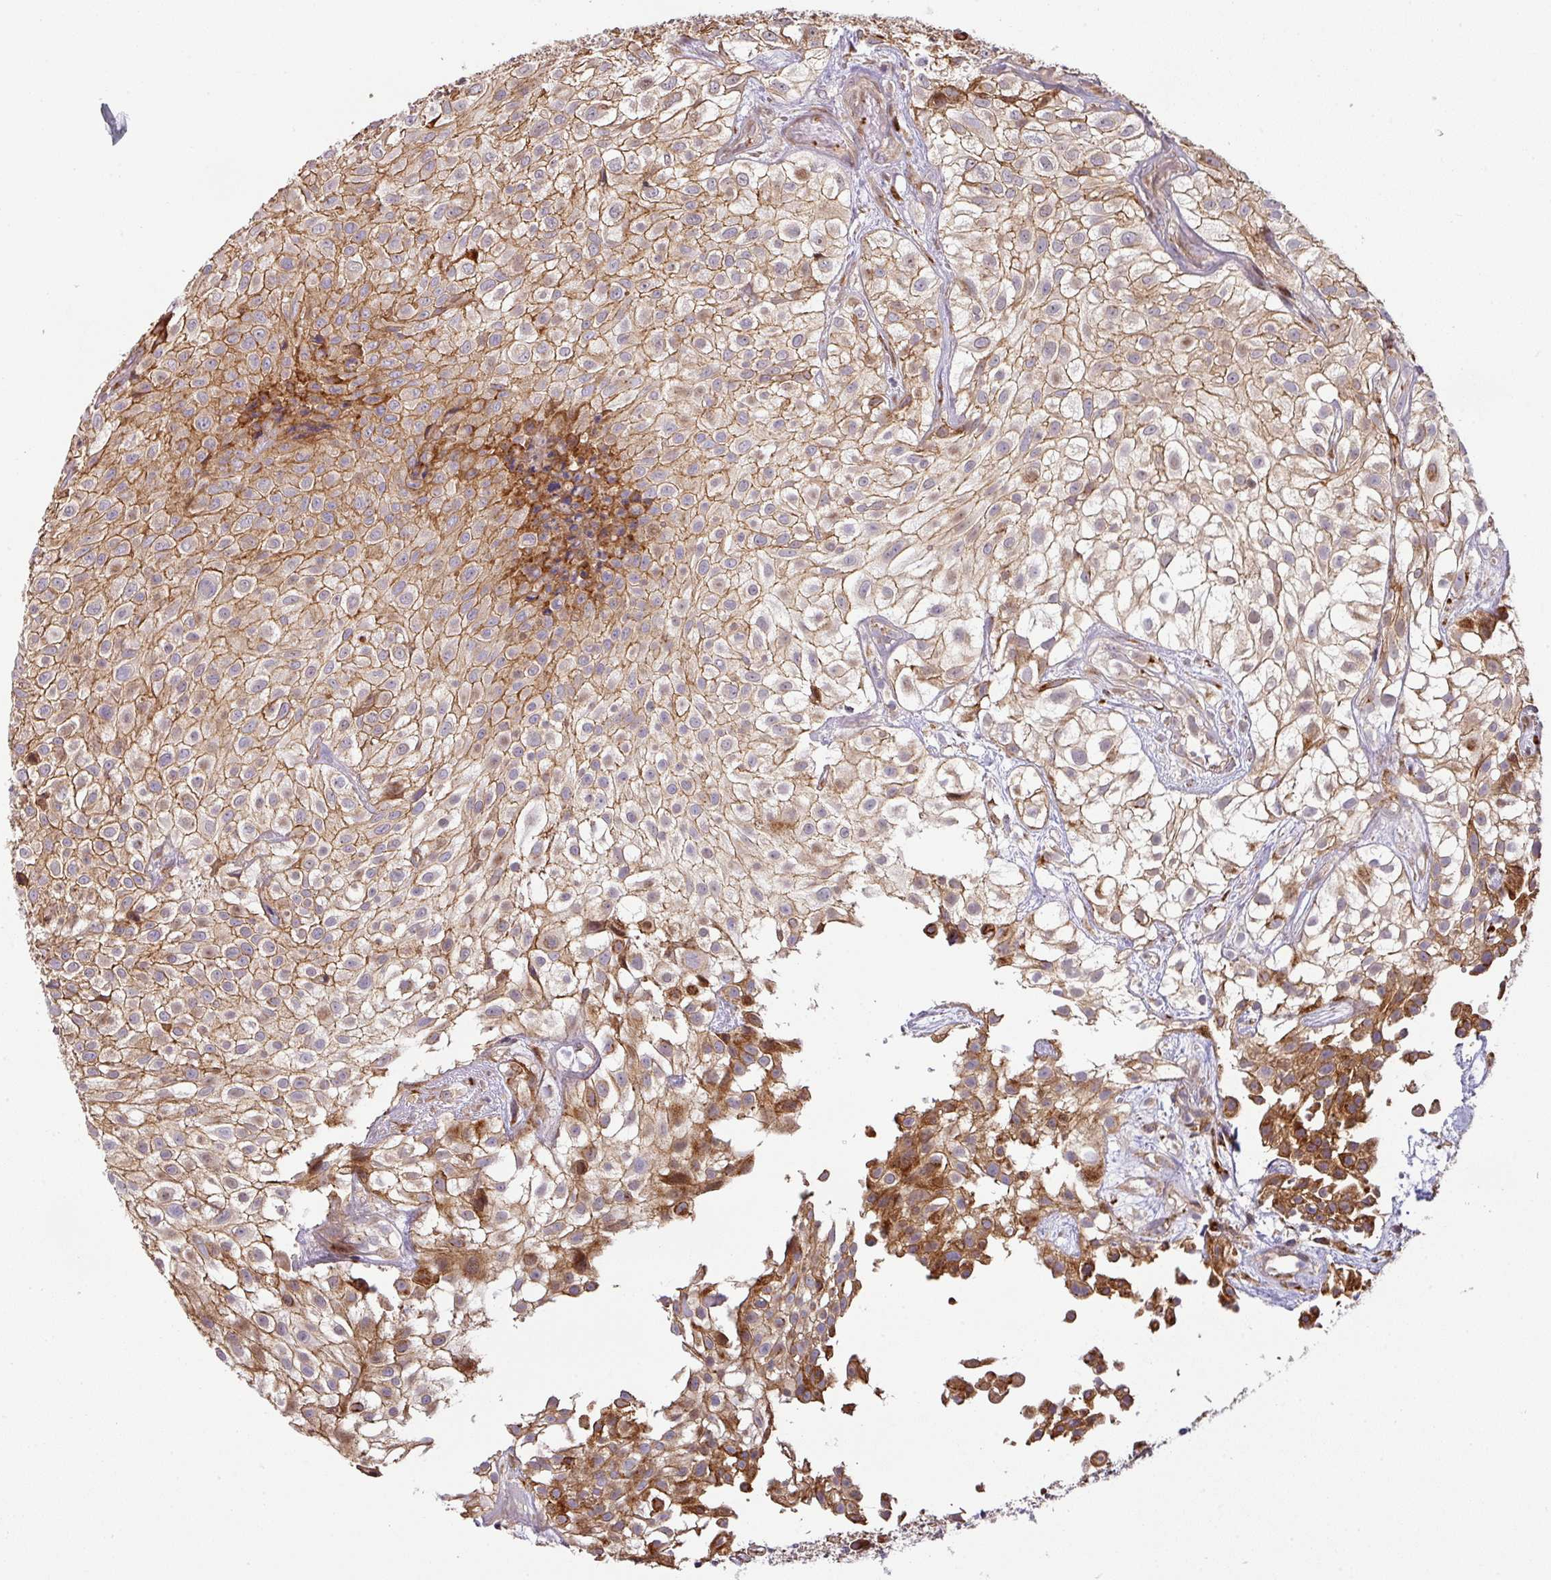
{"staining": {"intensity": "moderate", "quantity": ">75%", "location": "cytoplasmic/membranous"}, "tissue": "urothelial cancer", "cell_type": "Tumor cells", "image_type": "cancer", "snomed": [{"axis": "morphology", "description": "Urothelial carcinoma, High grade"}, {"axis": "topography", "description": "Urinary bladder"}], "caption": "Protein expression analysis of human urothelial cancer reveals moderate cytoplasmic/membranous expression in about >75% of tumor cells.", "gene": "CASP2", "patient": {"sex": "male", "age": 56}}